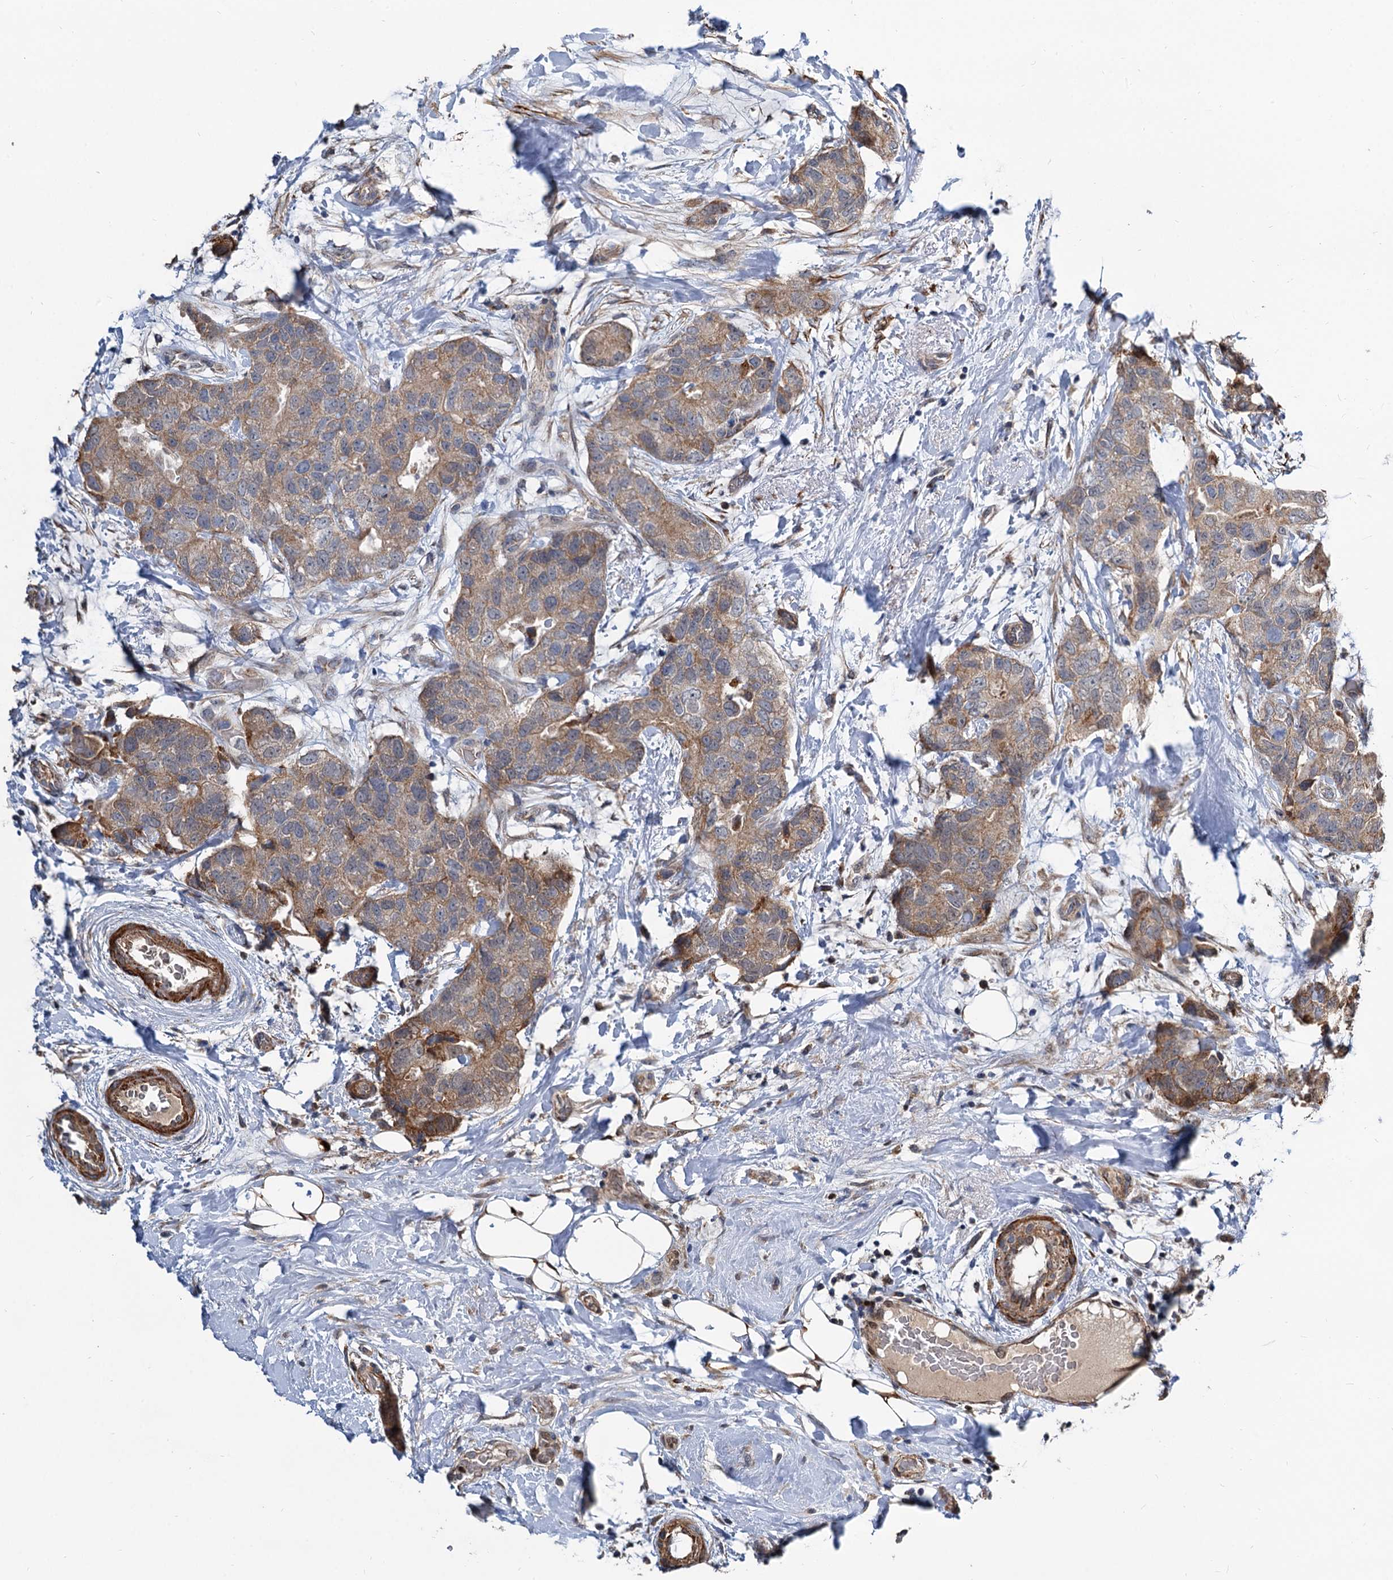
{"staining": {"intensity": "moderate", "quantity": ">75%", "location": "cytoplasmic/membranous"}, "tissue": "breast cancer", "cell_type": "Tumor cells", "image_type": "cancer", "snomed": [{"axis": "morphology", "description": "Duct carcinoma"}, {"axis": "topography", "description": "Breast"}], "caption": "Breast cancer stained with a brown dye shows moderate cytoplasmic/membranous positive expression in about >75% of tumor cells.", "gene": "ALKBH7", "patient": {"sex": "female", "age": 62}}